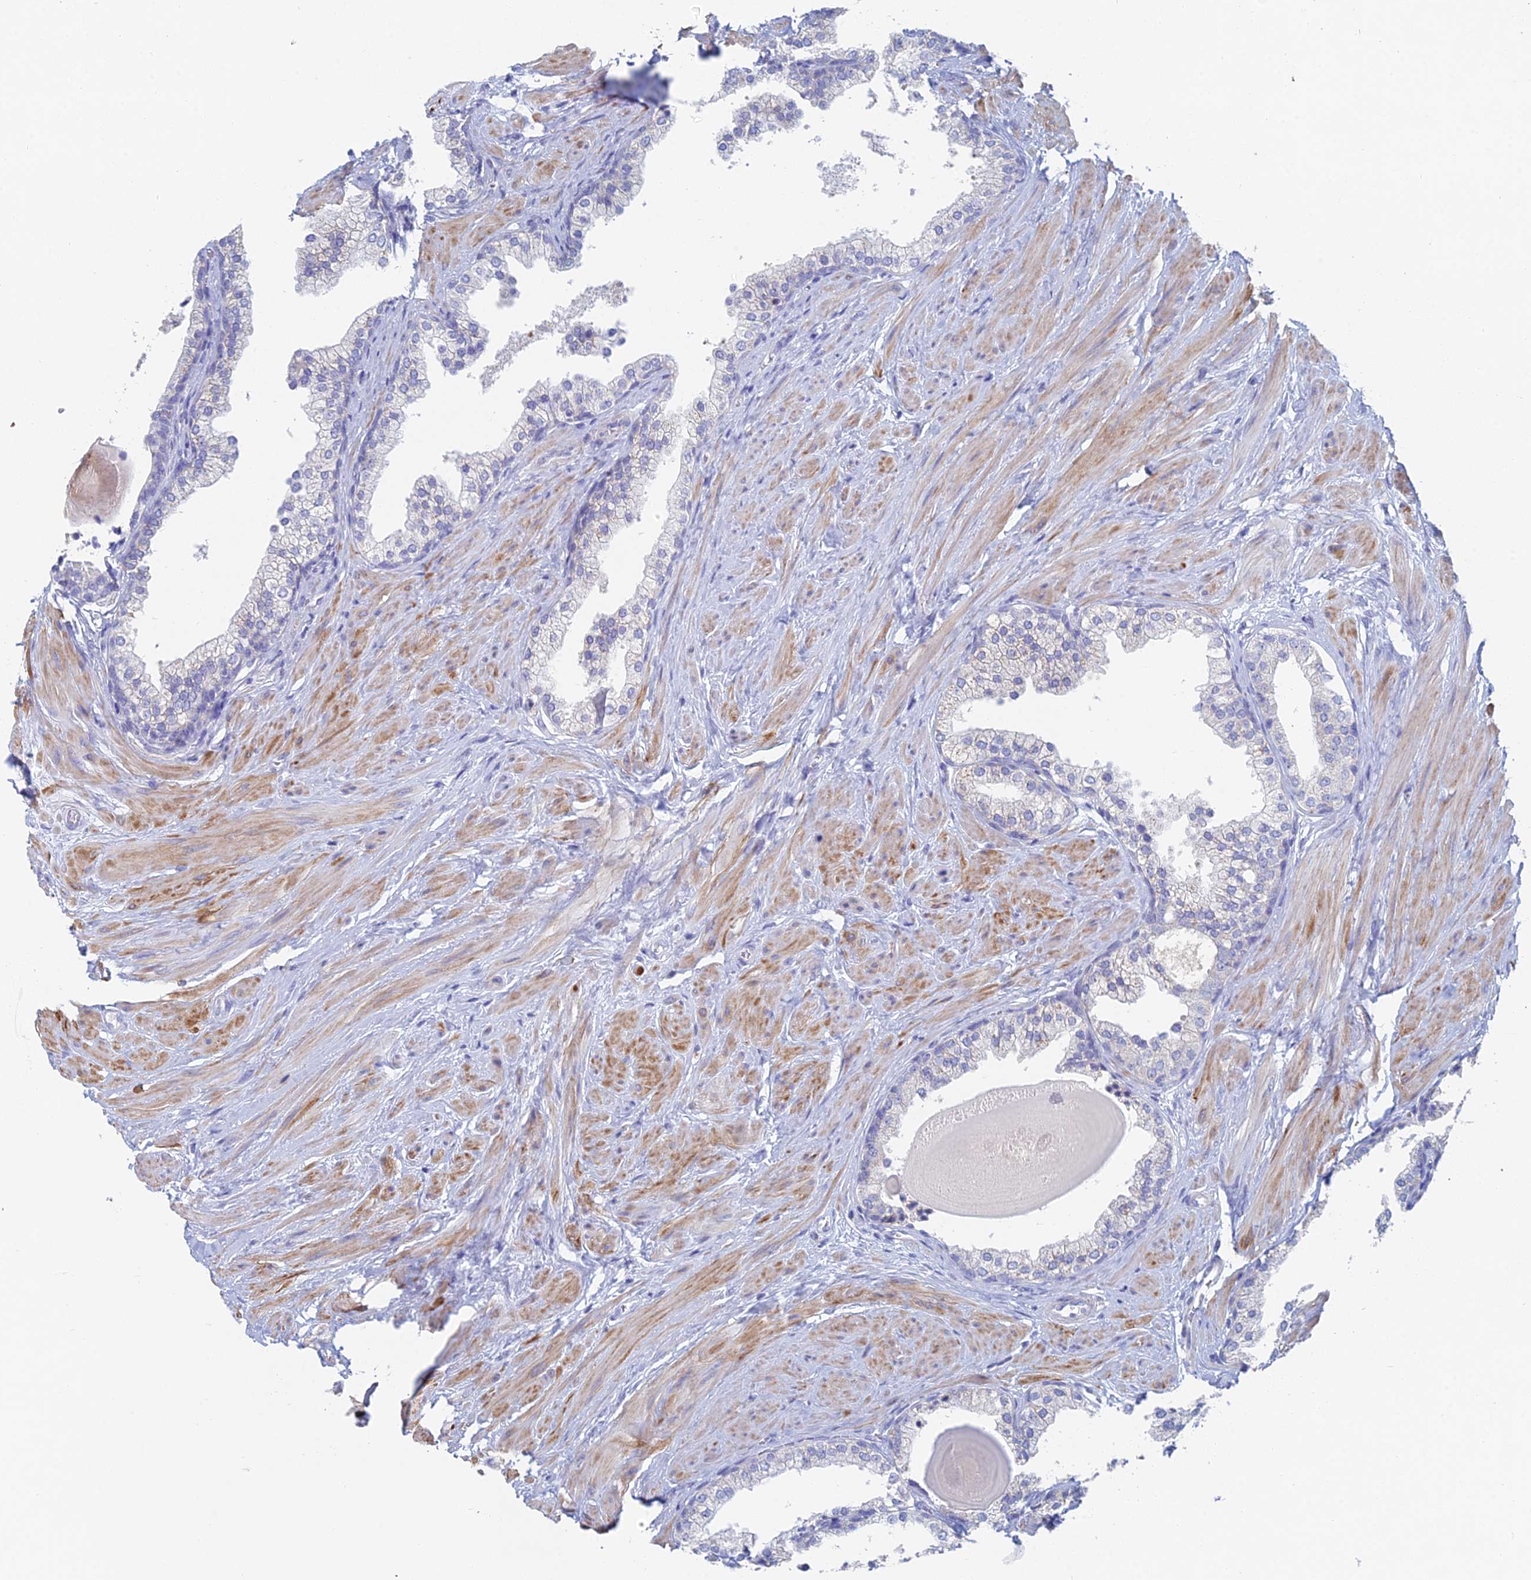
{"staining": {"intensity": "negative", "quantity": "none", "location": "none"}, "tissue": "prostate", "cell_type": "Glandular cells", "image_type": "normal", "snomed": [{"axis": "morphology", "description": "Normal tissue, NOS"}, {"axis": "topography", "description": "Prostate"}], "caption": "This is an IHC photomicrograph of unremarkable human prostate. There is no expression in glandular cells.", "gene": "ACSM1", "patient": {"sex": "male", "age": 48}}